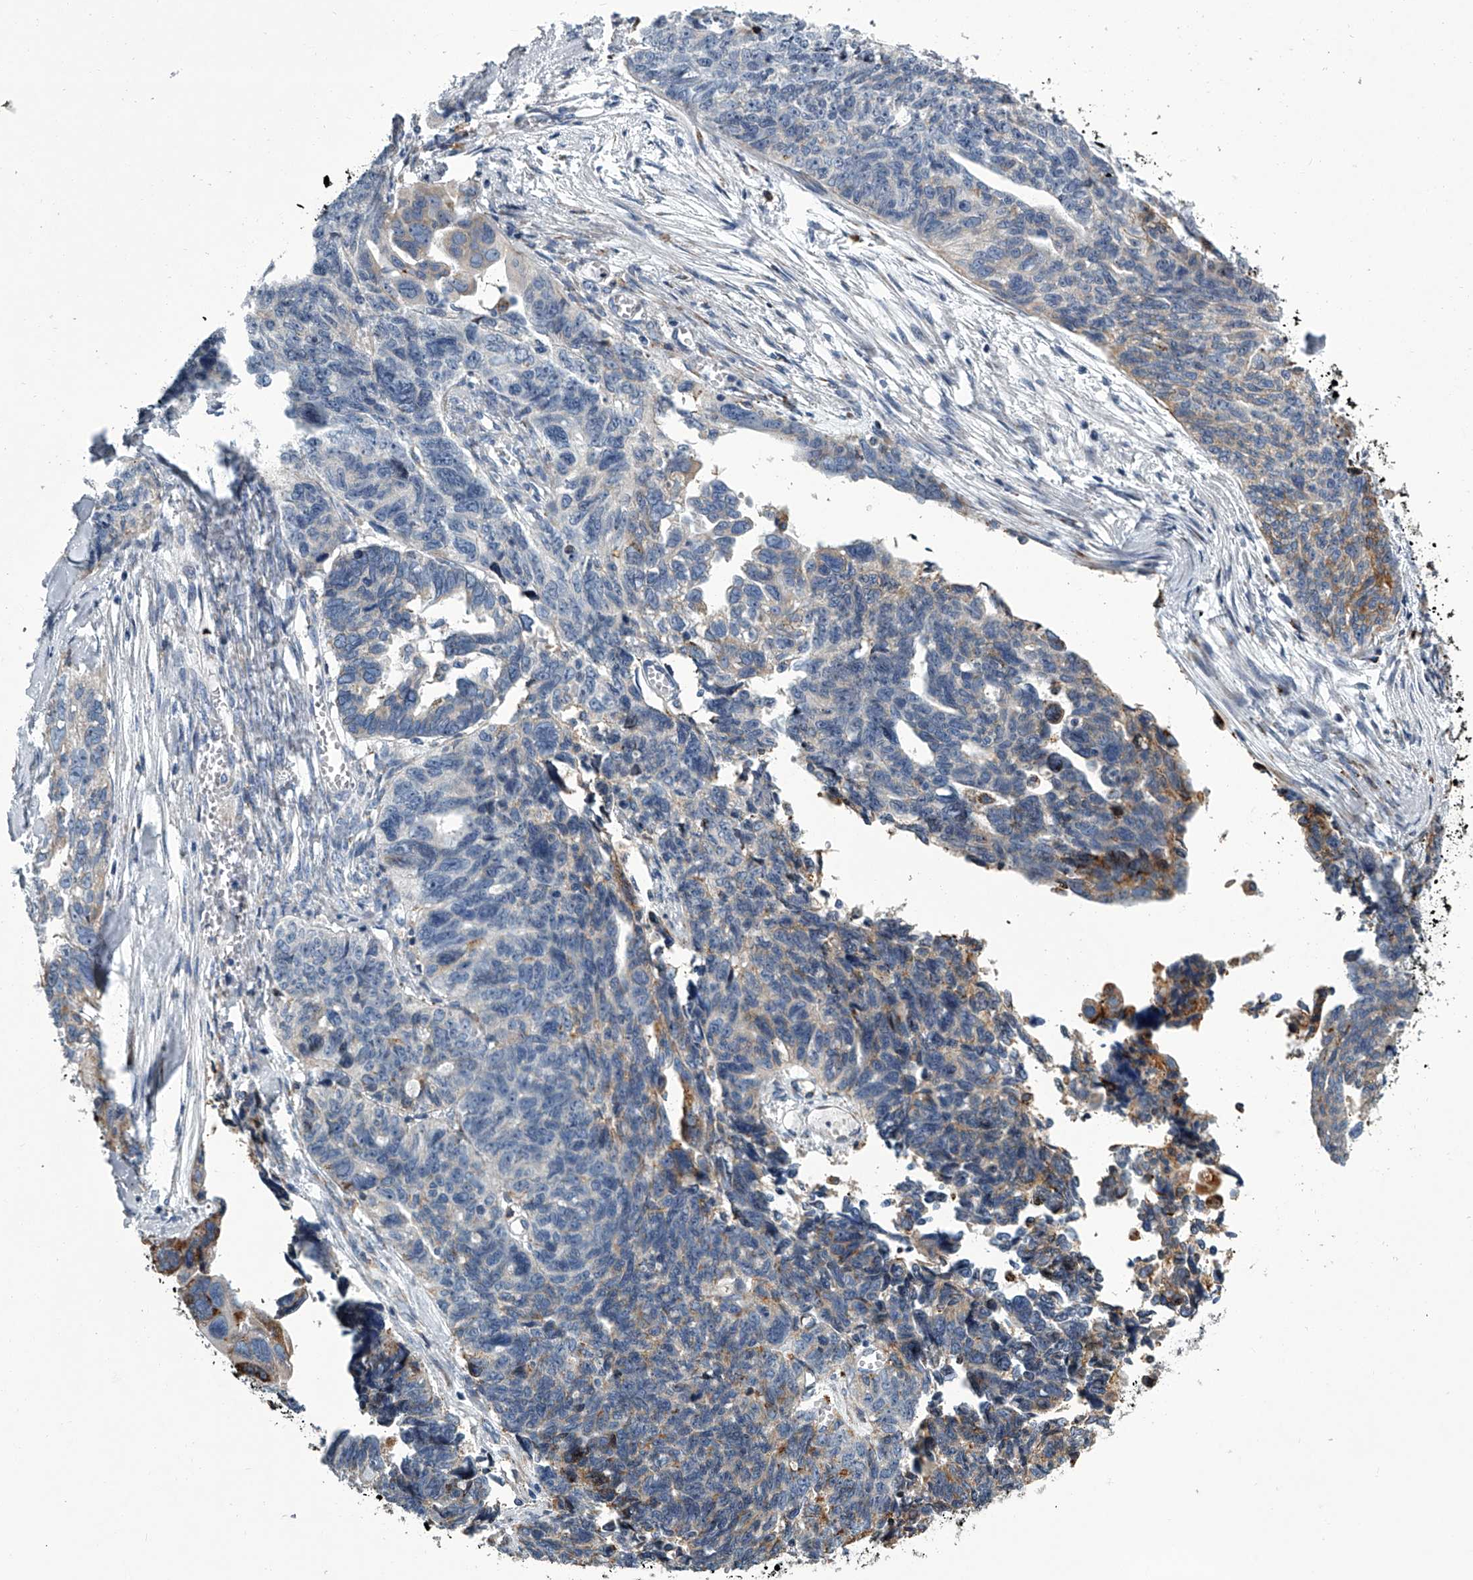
{"staining": {"intensity": "negative", "quantity": "none", "location": "none"}, "tissue": "ovarian cancer", "cell_type": "Tumor cells", "image_type": "cancer", "snomed": [{"axis": "morphology", "description": "Cystadenocarcinoma, serous, NOS"}, {"axis": "topography", "description": "Ovary"}], "caption": "The image reveals no staining of tumor cells in ovarian cancer (serous cystadenocarcinoma). (DAB (3,3'-diaminobenzidine) immunohistochemistry (IHC) visualized using brightfield microscopy, high magnification).", "gene": "TMEM63C", "patient": {"sex": "female", "age": 79}}